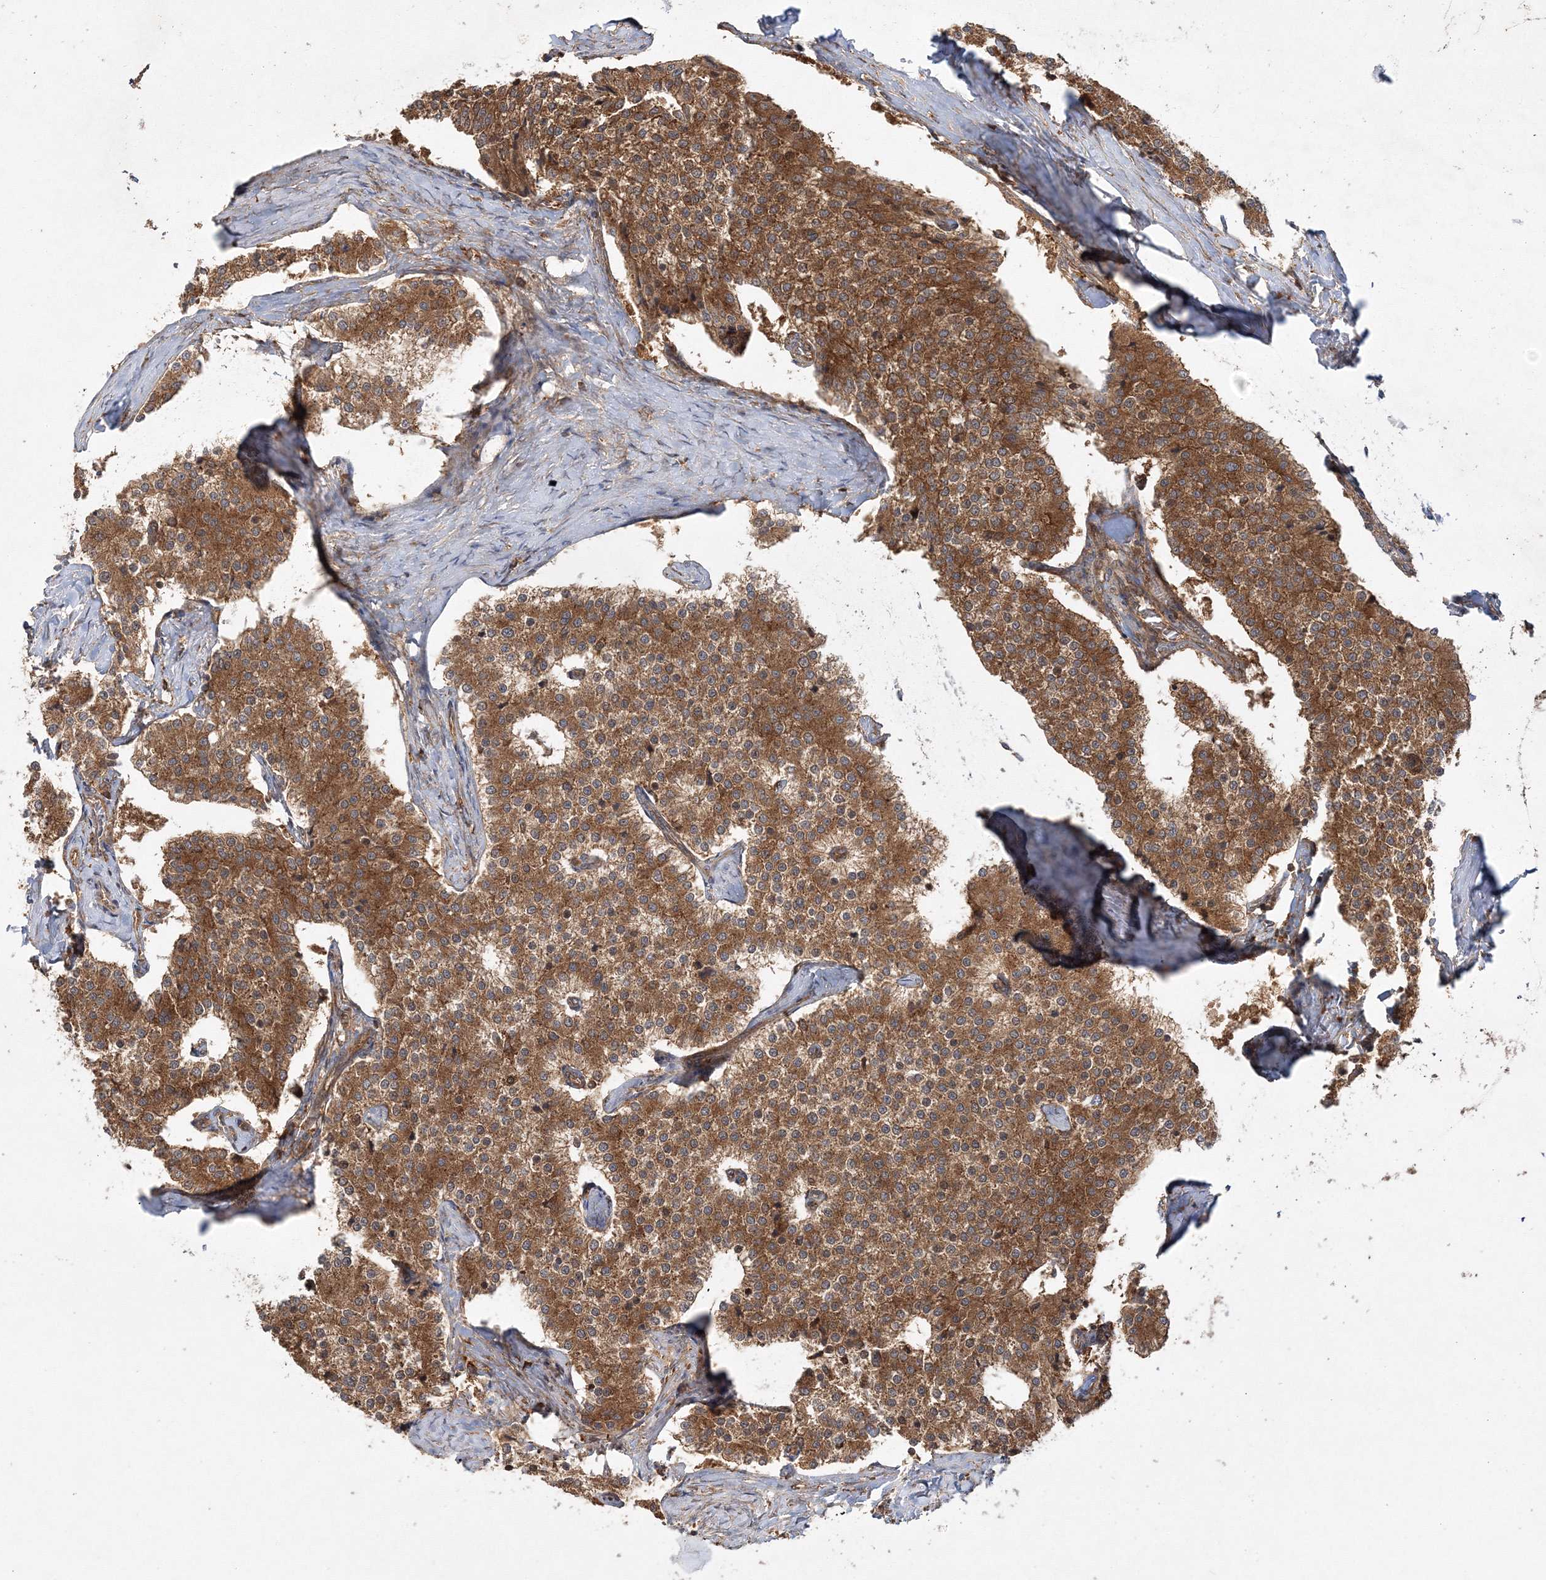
{"staining": {"intensity": "strong", "quantity": ">75%", "location": "cytoplasmic/membranous"}, "tissue": "carcinoid", "cell_type": "Tumor cells", "image_type": "cancer", "snomed": [{"axis": "morphology", "description": "Carcinoid, malignant, NOS"}, {"axis": "topography", "description": "Colon"}], "caption": "Malignant carcinoid was stained to show a protein in brown. There is high levels of strong cytoplasmic/membranous positivity in about >75% of tumor cells.", "gene": "WDR37", "patient": {"sex": "female", "age": 52}}